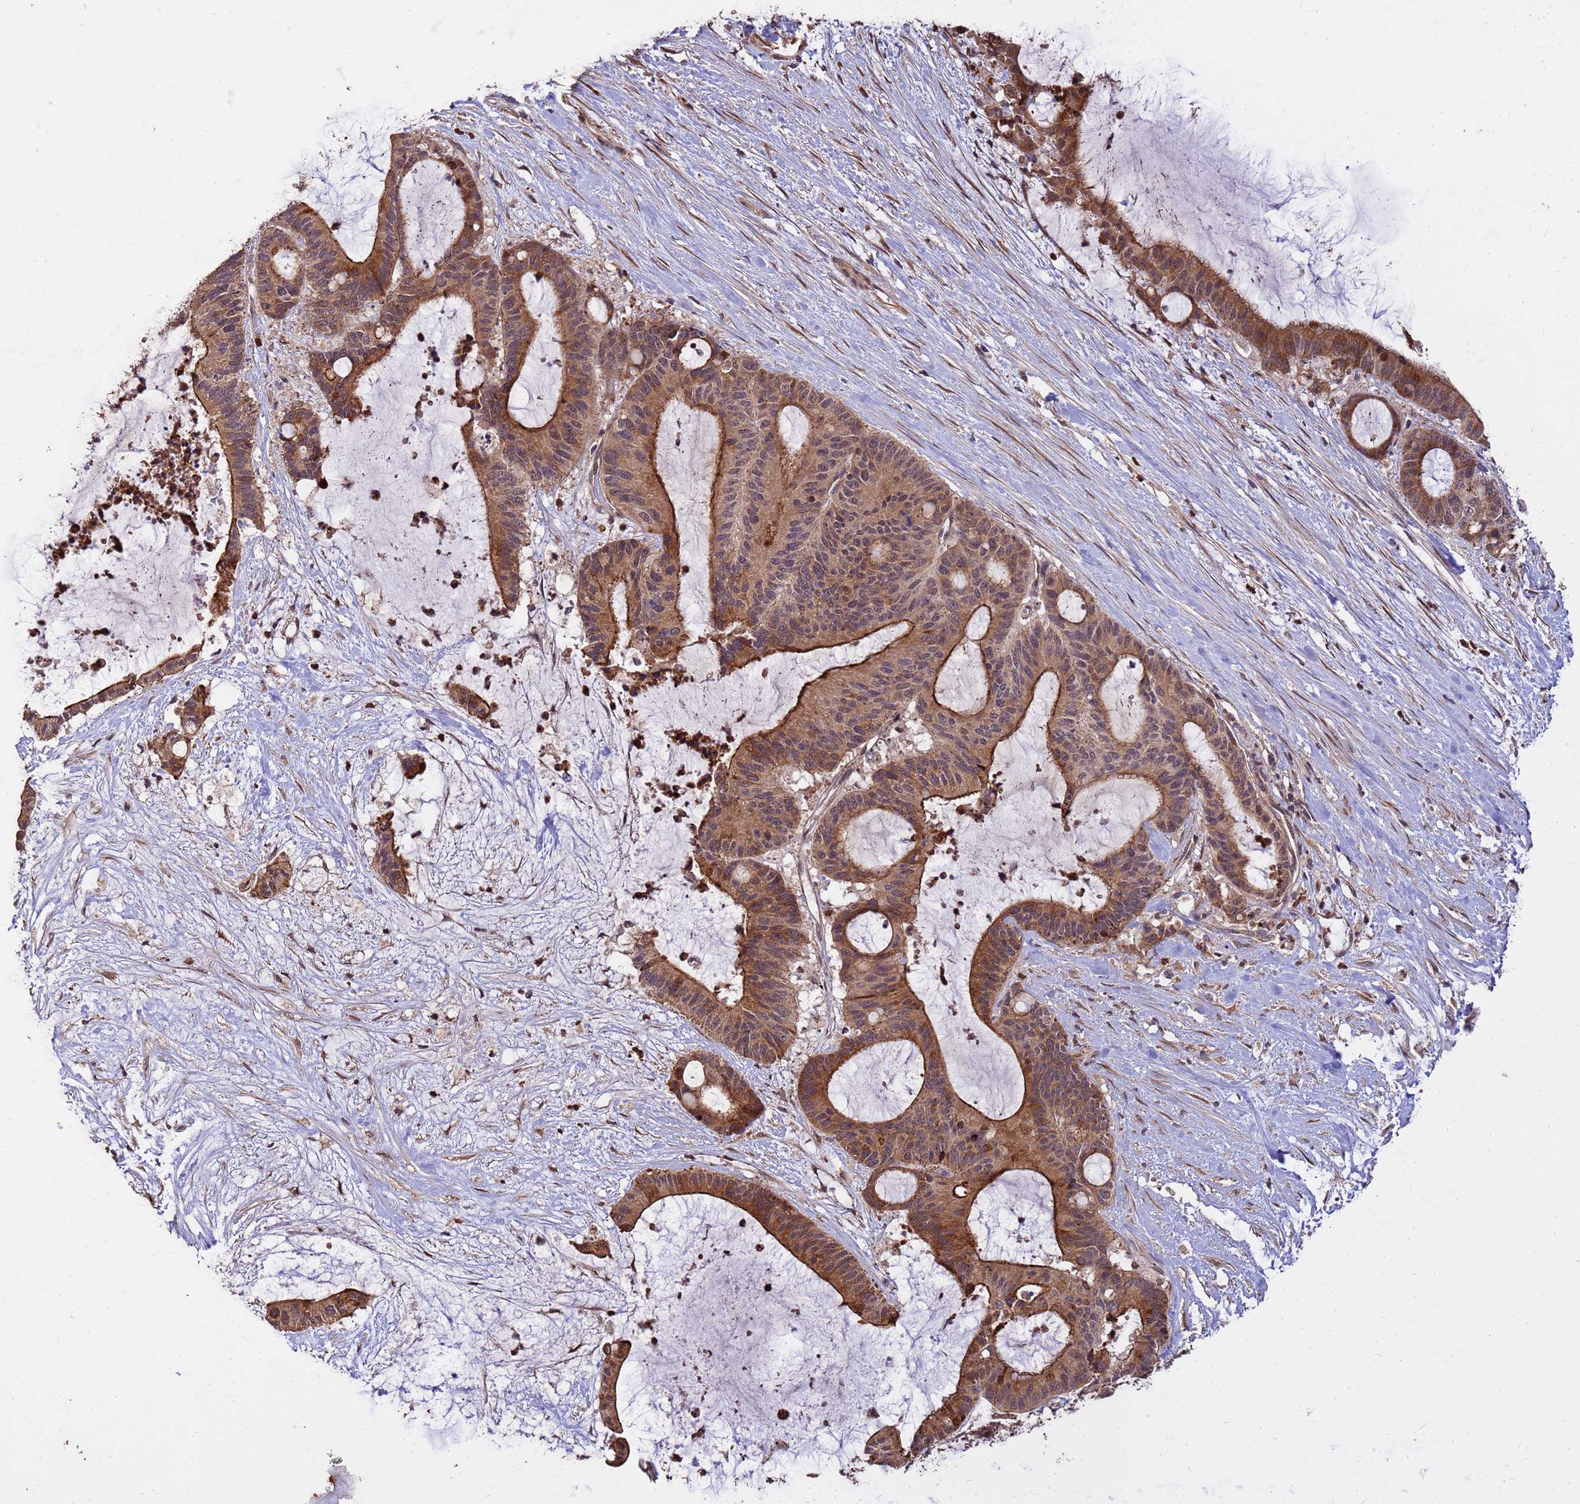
{"staining": {"intensity": "moderate", "quantity": ">75%", "location": "cytoplasmic/membranous"}, "tissue": "liver cancer", "cell_type": "Tumor cells", "image_type": "cancer", "snomed": [{"axis": "morphology", "description": "Normal tissue, NOS"}, {"axis": "morphology", "description": "Cholangiocarcinoma"}, {"axis": "topography", "description": "Liver"}, {"axis": "topography", "description": "Peripheral nerve tissue"}], "caption": "High-magnification brightfield microscopy of liver cancer (cholangiocarcinoma) stained with DAB (brown) and counterstained with hematoxylin (blue). tumor cells exhibit moderate cytoplasmic/membranous positivity is seen in approximately>75% of cells.", "gene": "ZNF619", "patient": {"sex": "female", "age": 73}}